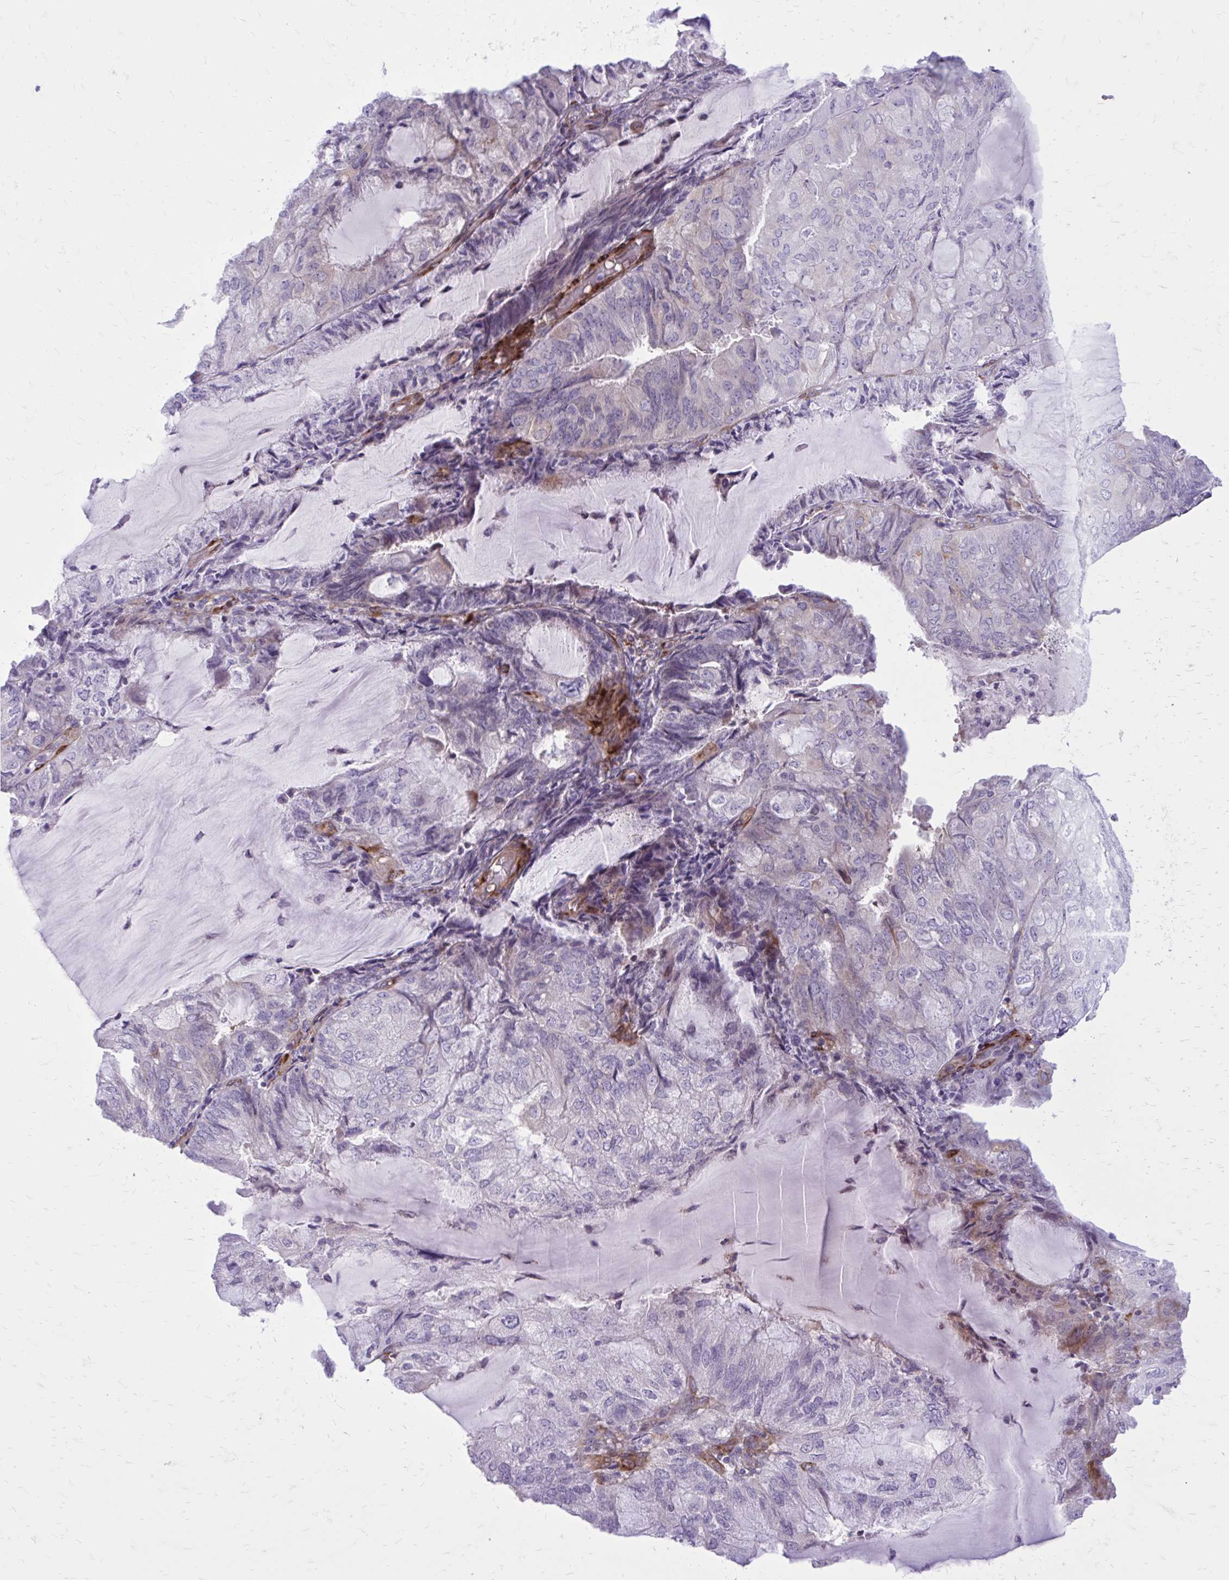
{"staining": {"intensity": "negative", "quantity": "none", "location": "none"}, "tissue": "endometrial cancer", "cell_type": "Tumor cells", "image_type": "cancer", "snomed": [{"axis": "morphology", "description": "Adenocarcinoma, NOS"}, {"axis": "topography", "description": "Endometrium"}], "caption": "This is an IHC histopathology image of human endometrial cancer (adenocarcinoma). There is no expression in tumor cells.", "gene": "BEND5", "patient": {"sex": "female", "age": 81}}